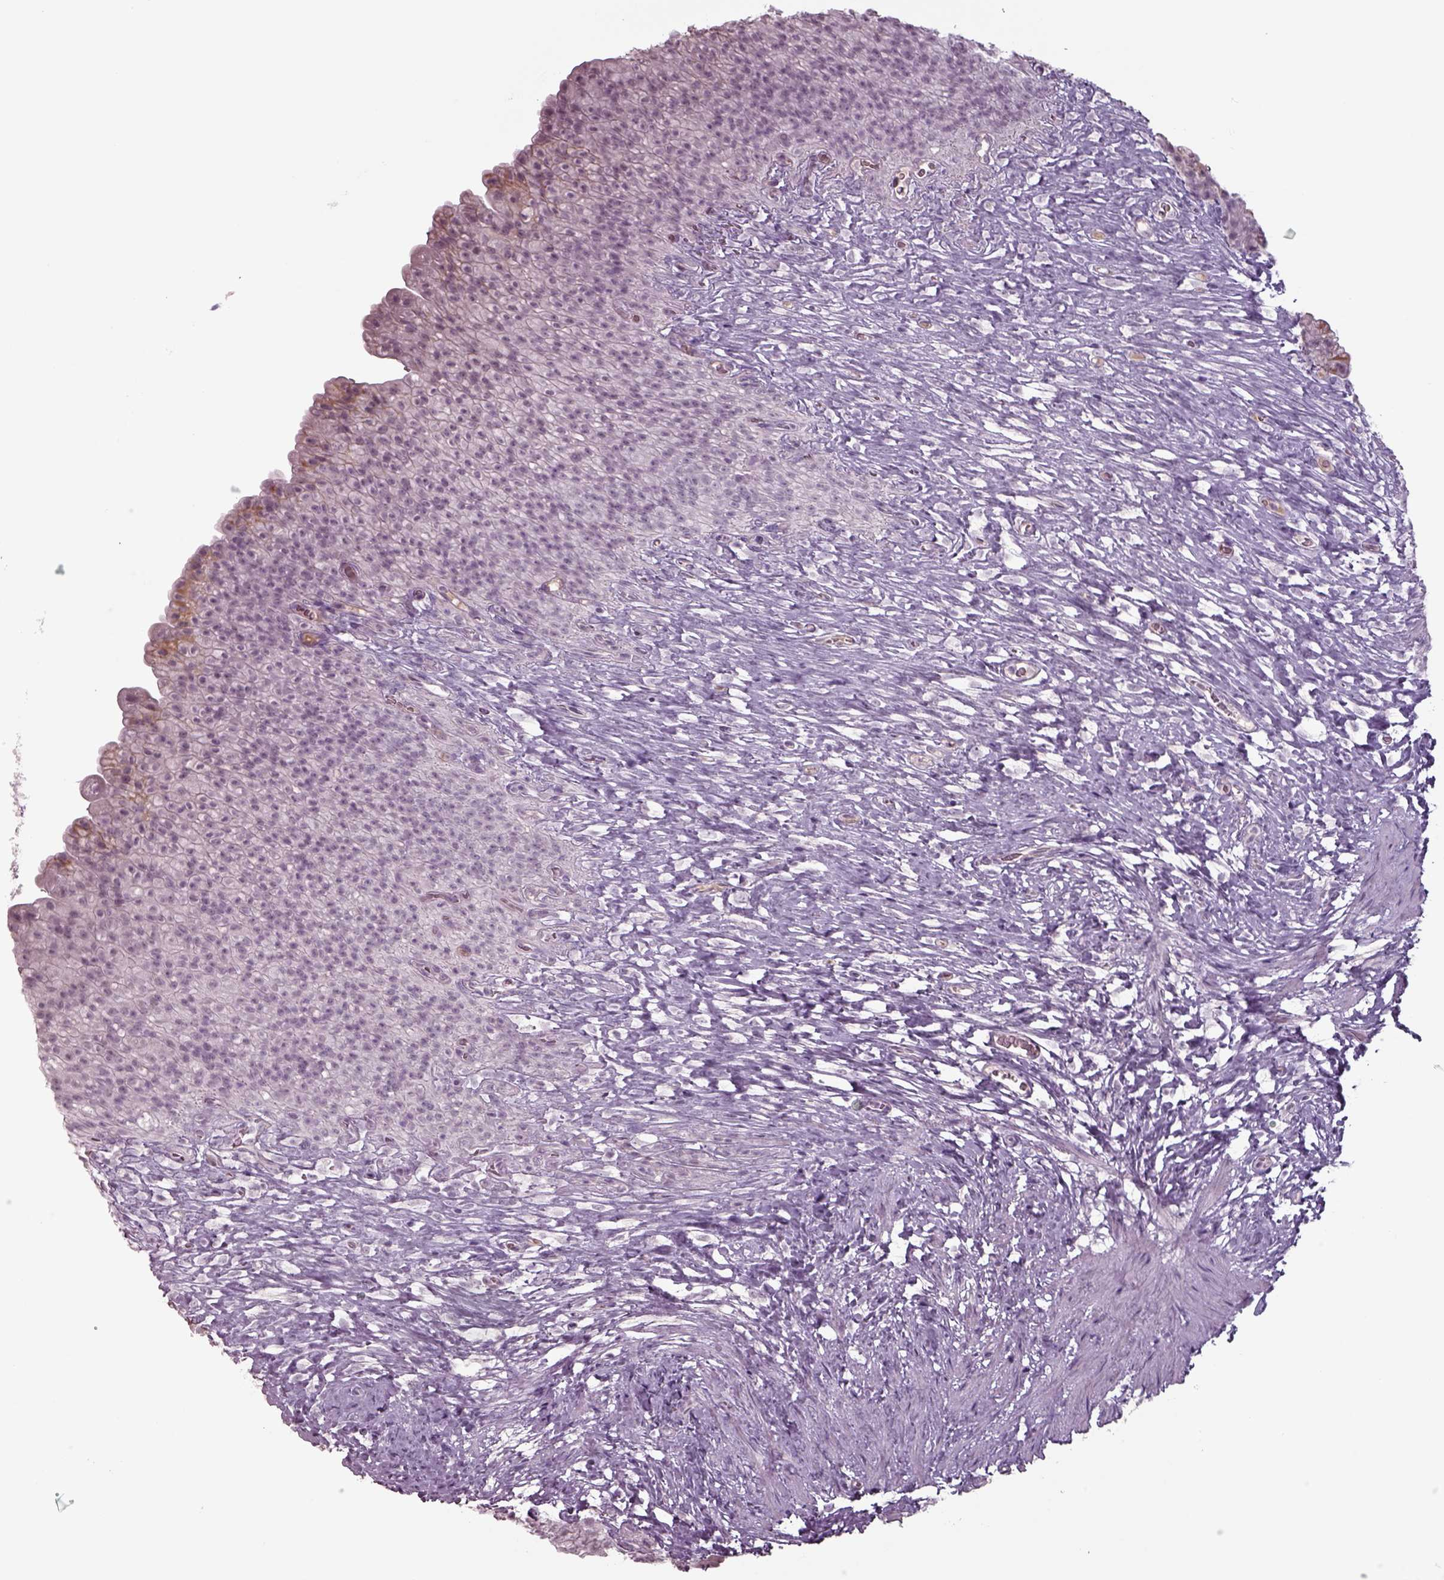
{"staining": {"intensity": "negative", "quantity": "none", "location": "none"}, "tissue": "urinary bladder", "cell_type": "Urothelial cells", "image_type": "normal", "snomed": [{"axis": "morphology", "description": "Normal tissue, NOS"}, {"axis": "topography", "description": "Urinary bladder"}, {"axis": "topography", "description": "Prostate"}], "caption": "Immunohistochemical staining of unremarkable urinary bladder exhibits no significant positivity in urothelial cells.", "gene": "SEPTIN14", "patient": {"sex": "male", "age": 76}}